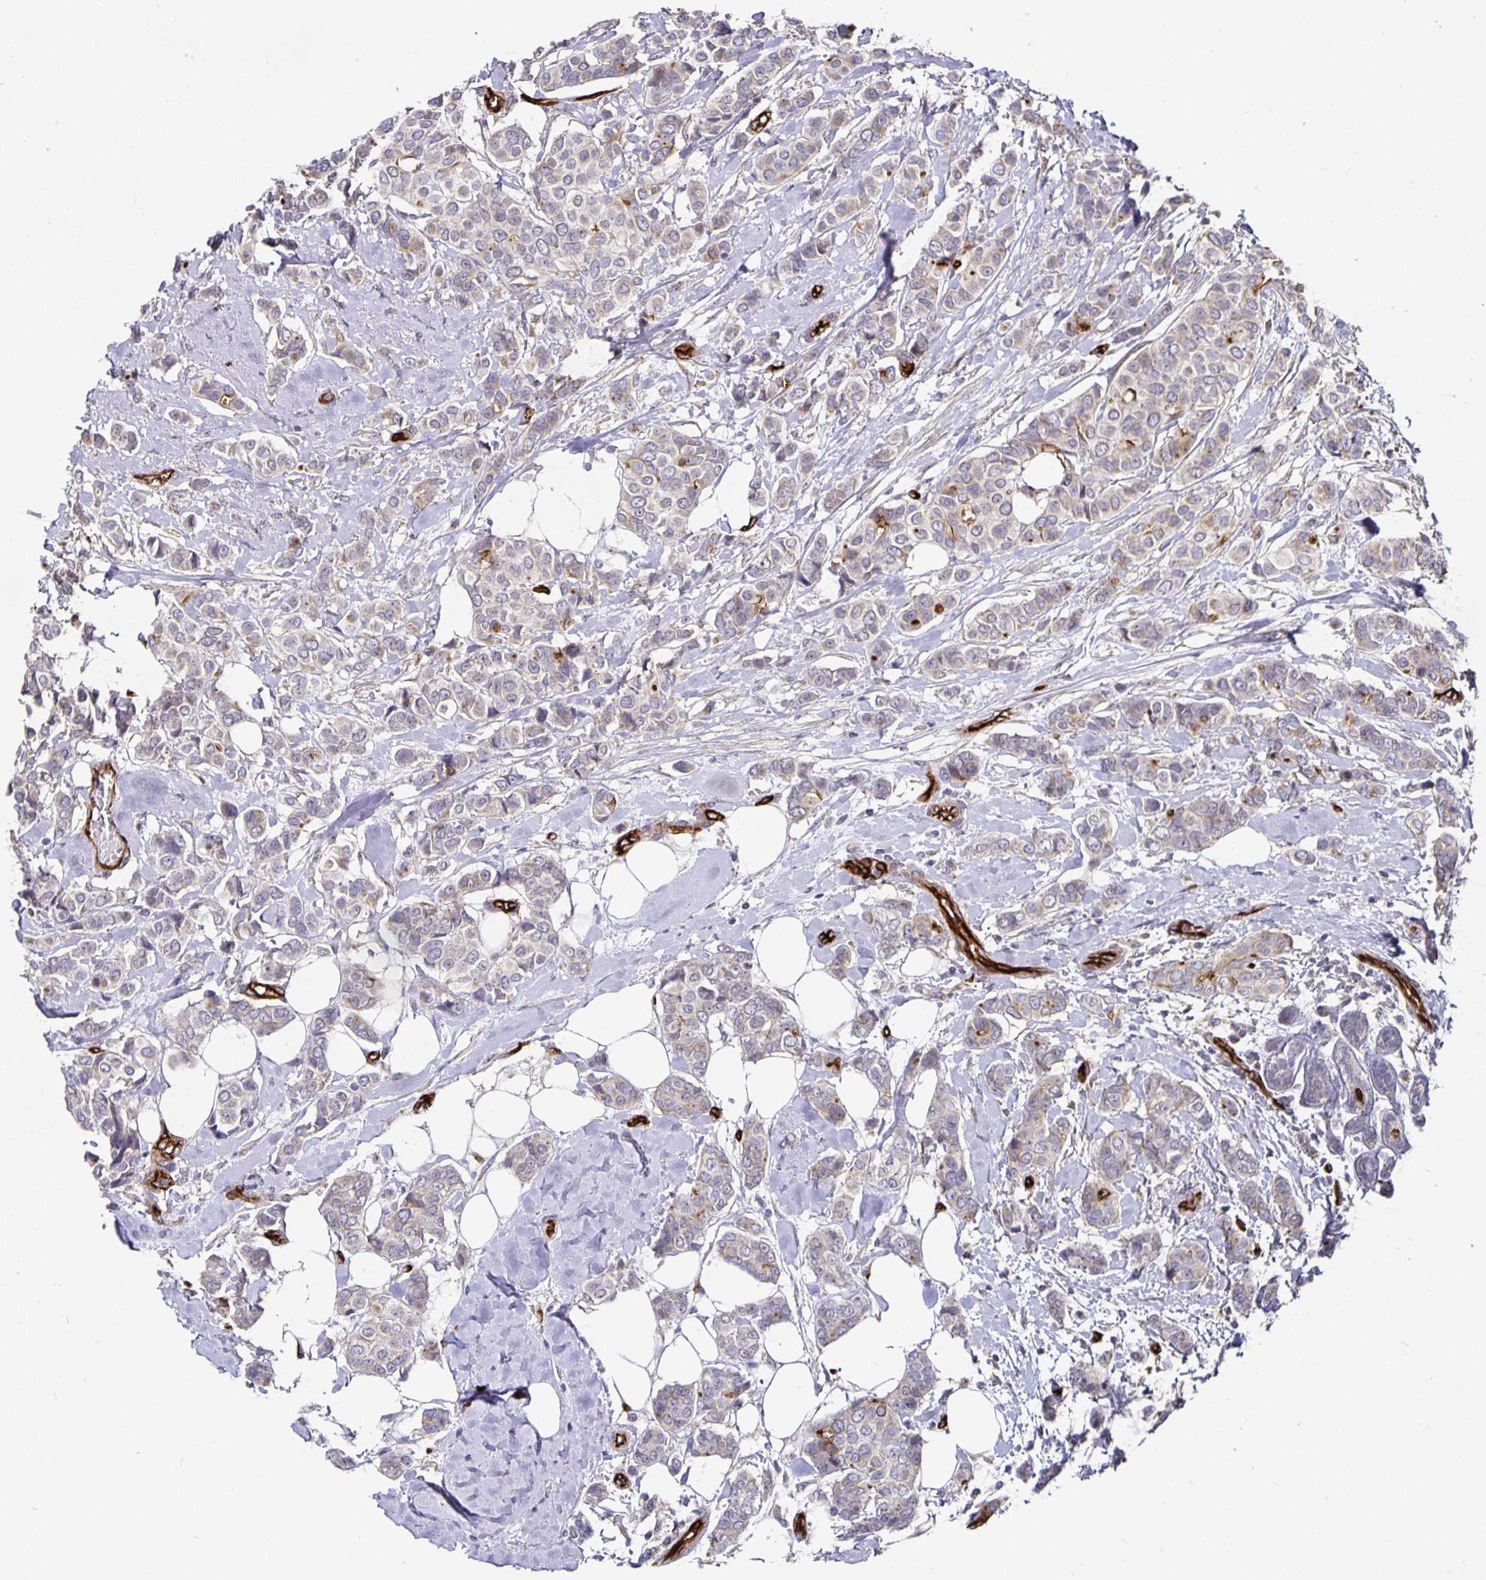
{"staining": {"intensity": "negative", "quantity": "none", "location": "none"}, "tissue": "breast cancer", "cell_type": "Tumor cells", "image_type": "cancer", "snomed": [{"axis": "morphology", "description": "Lobular carcinoma"}, {"axis": "topography", "description": "Breast"}], "caption": "This is a histopathology image of immunohistochemistry (IHC) staining of breast cancer, which shows no expression in tumor cells.", "gene": "PODXL", "patient": {"sex": "female", "age": 51}}